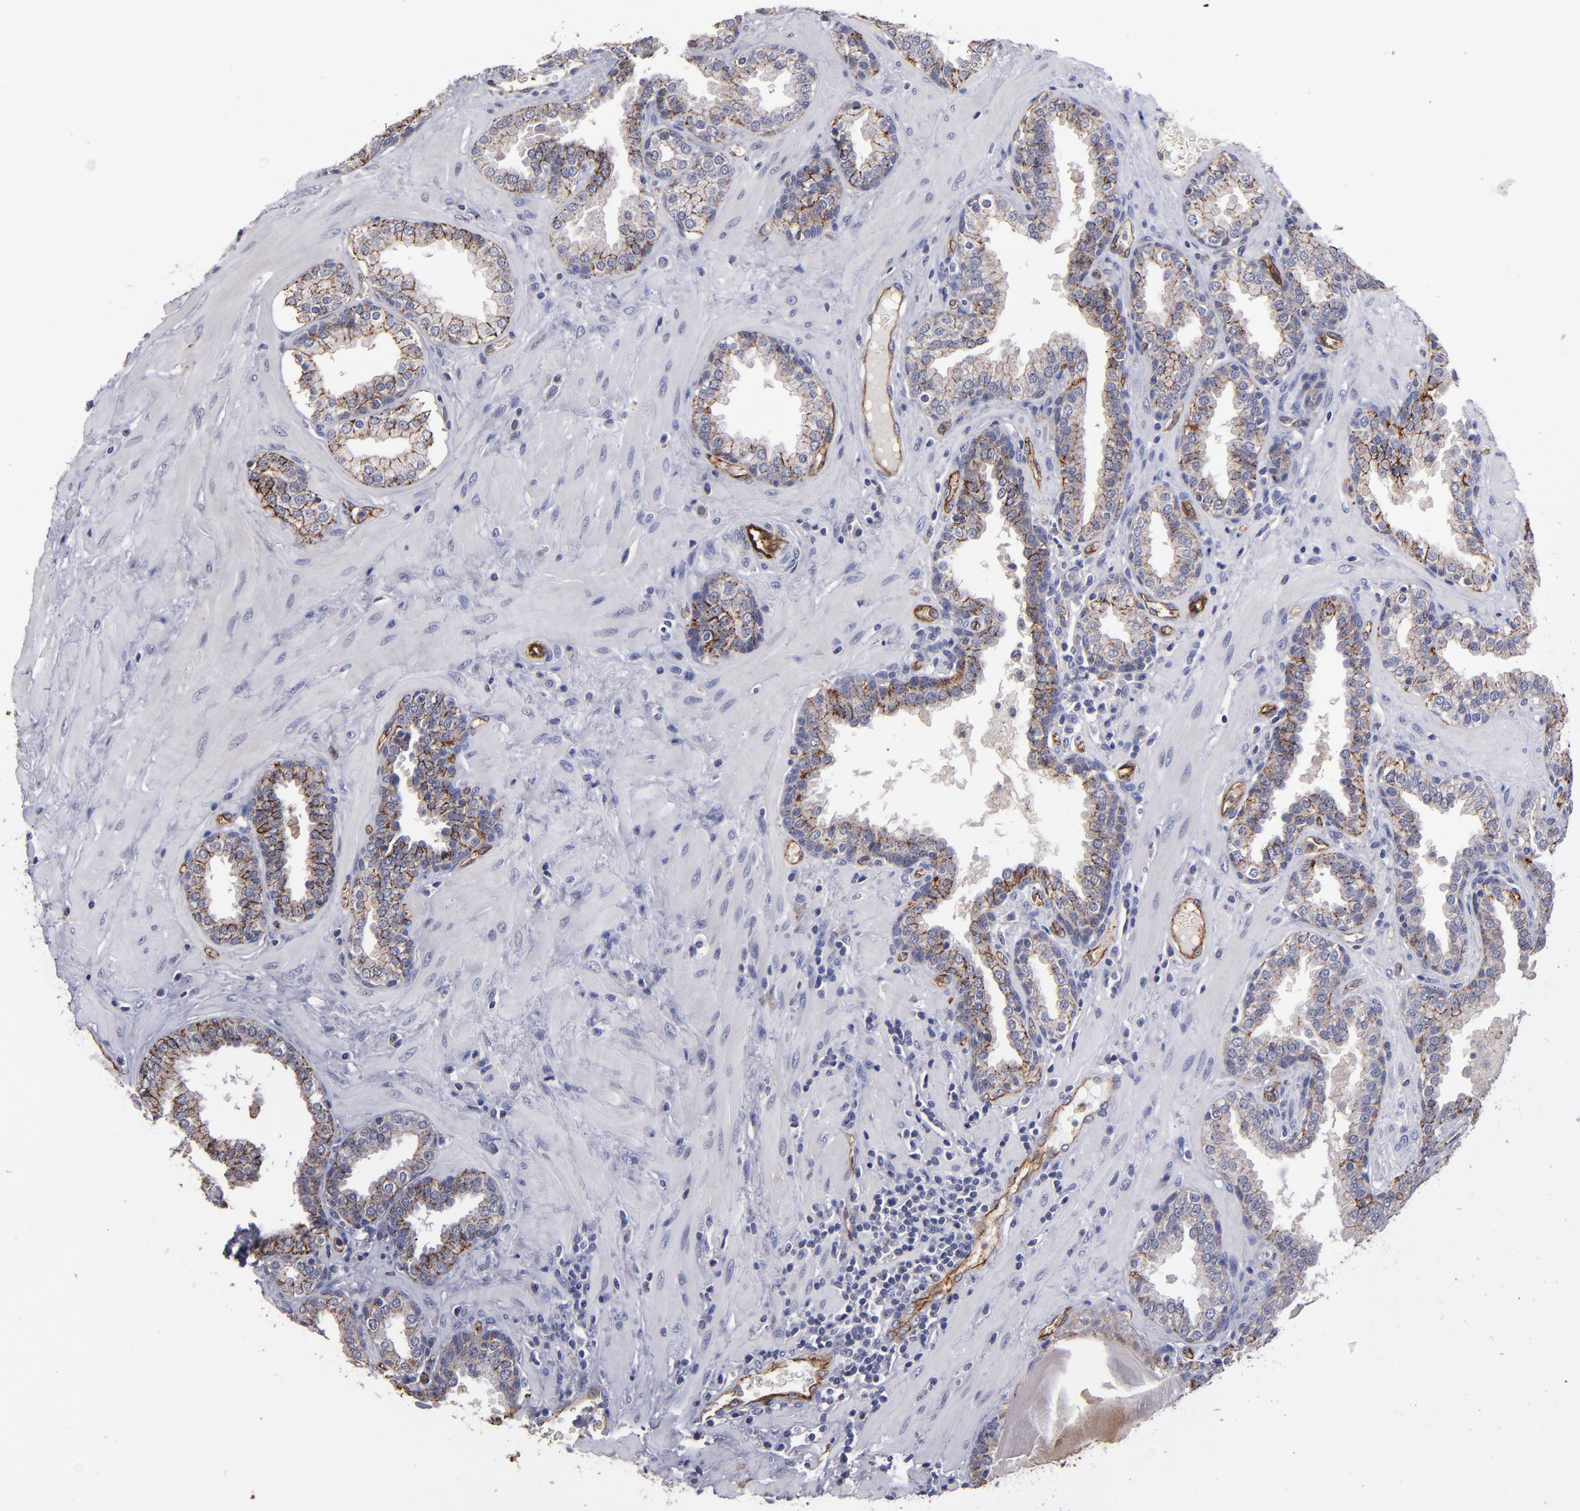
{"staining": {"intensity": "moderate", "quantity": ">75%", "location": "cytoplasmic/membranous"}, "tissue": "prostate", "cell_type": "Glandular cells", "image_type": "normal", "snomed": [{"axis": "morphology", "description": "Normal tissue, NOS"}, {"axis": "topography", "description": "Prostate"}], "caption": "Brown immunohistochemical staining in unremarkable human prostate displays moderate cytoplasmic/membranous staining in approximately >75% of glandular cells. The staining was performed using DAB to visualize the protein expression in brown, while the nuclei were stained in blue with hematoxylin (Magnification: 20x).", "gene": "CLDN5", "patient": {"sex": "male", "age": 51}}